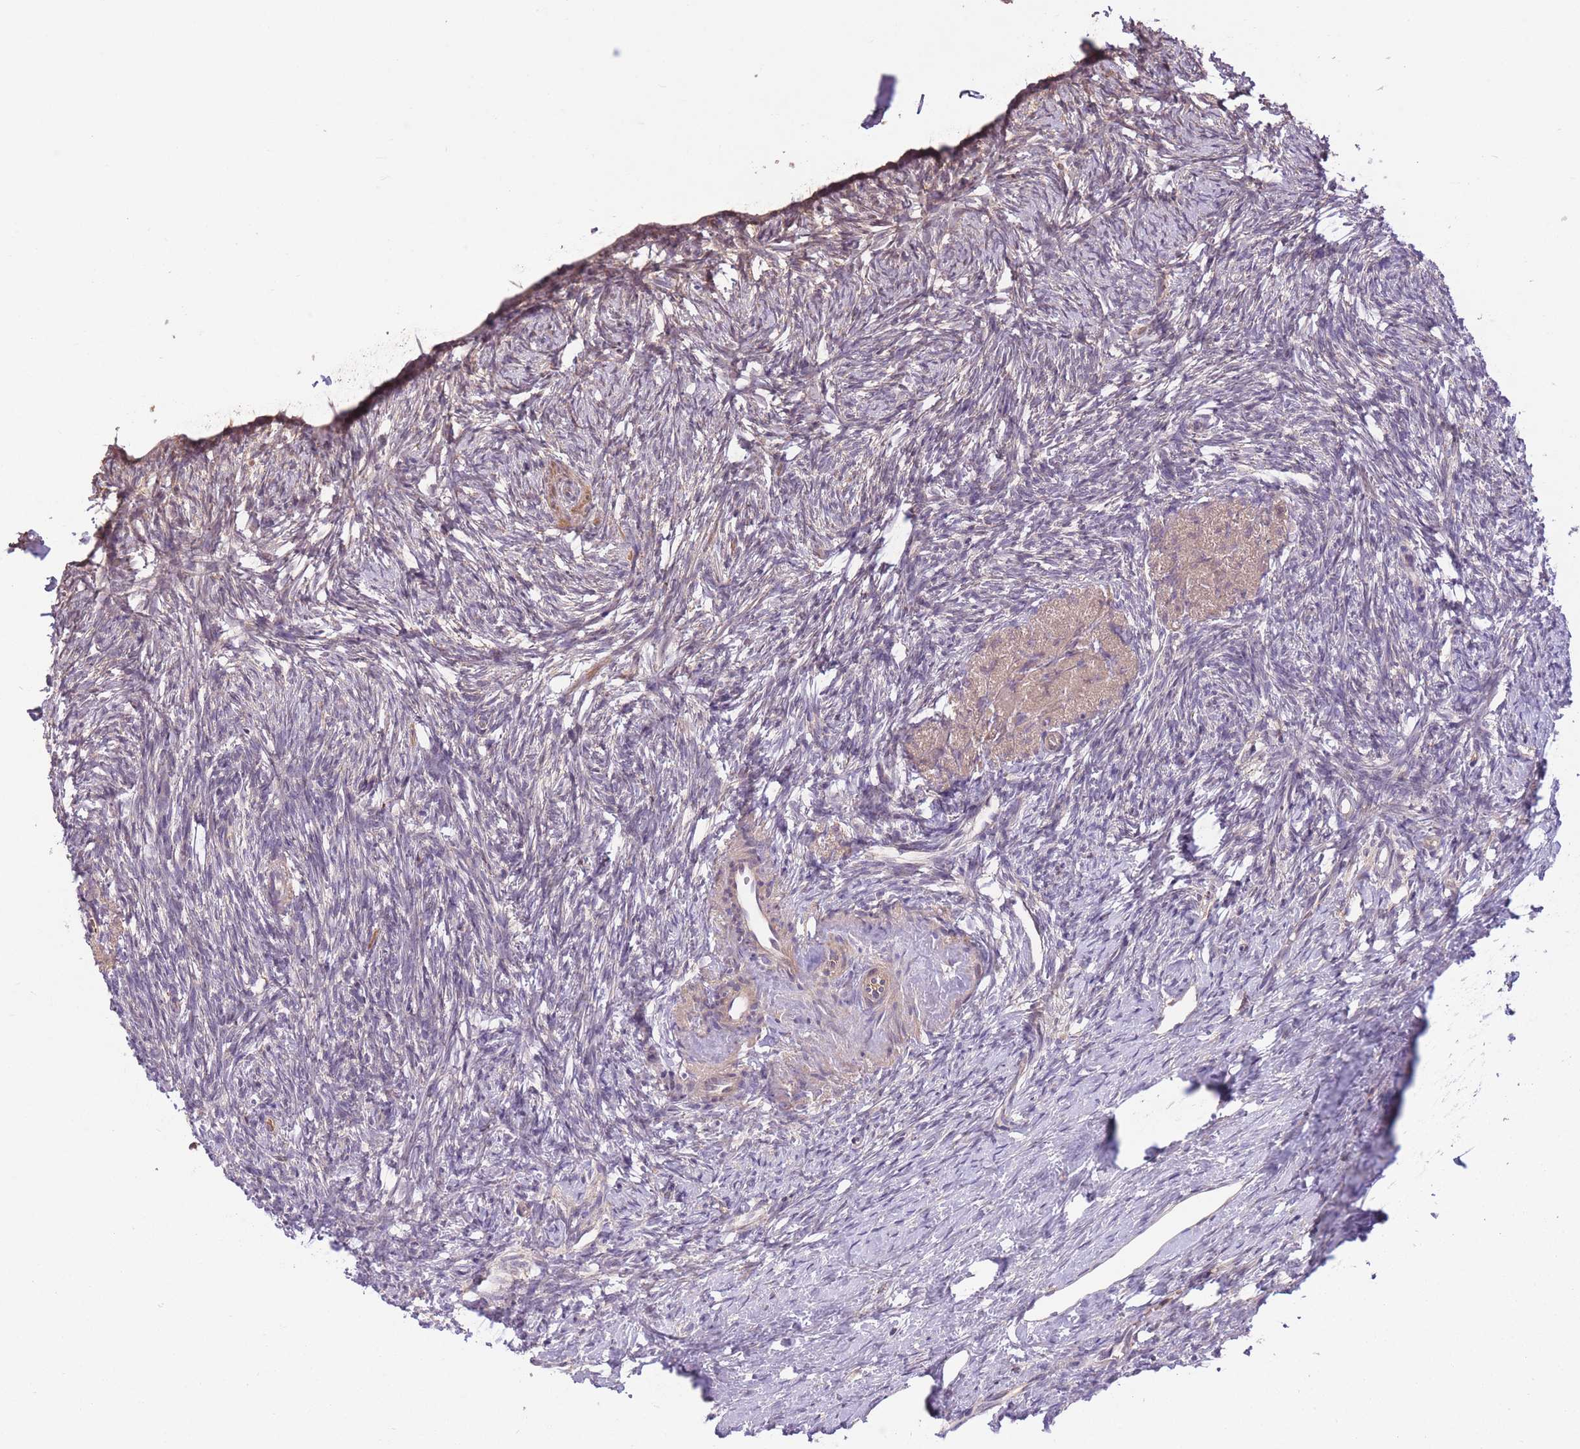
{"staining": {"intensity": "negative", "quantity": "none", "location": "none"}, "tissue": "ovary", "cell_type": "Ovarian stroma cells", "image_type": "normal", "snomed": [{"axis": "morphology", "description": "Normal tissue, NOS"}, {"axis": "topography", "description": "Ovary"}], "caption": "IHC photomicrograph of unremarkable ovary: ovary stained with DAB displays no significant protein staining in ovarian stroma cells.", "gene": "POLR3F", "patient": {"sex": "female", "age": 51}}